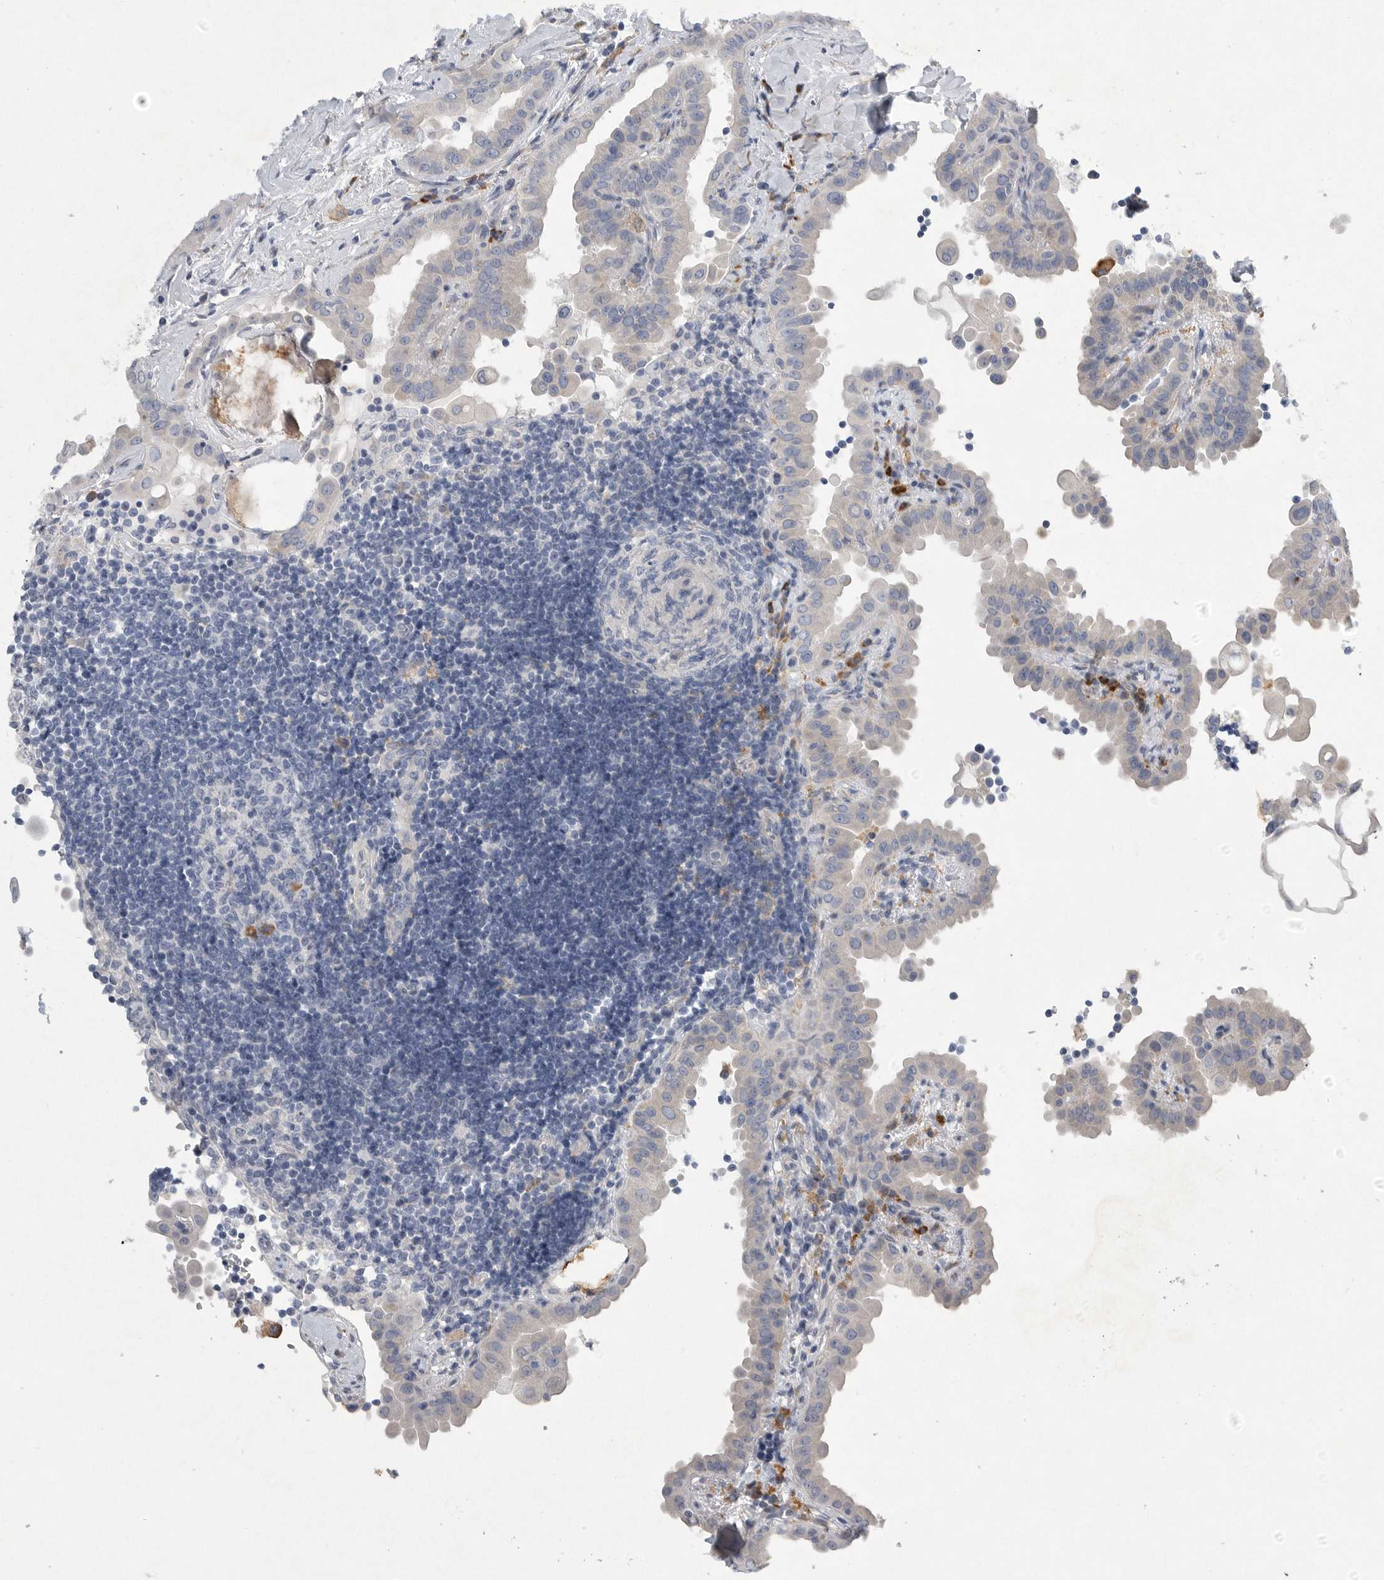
{"staining": {"intensity": "negative", "quantity": "none", "location": "none"}, "tissue": "thyroid cancer", "cell_type": "Tumor cells", "image_type": "cancer", "snomed": [{"axis": "morphology", "description": "Papillary adenocarcinoma, NOS"}, {"axis": "topography", "description": "Thyroid gland"}], "caption": "Tumor cells show no significant protein positivity in thyroid cancer (papillary adenocarcinoma).", "gene": "EDEM3", "patient": {"sex": "male", "age": 33}}